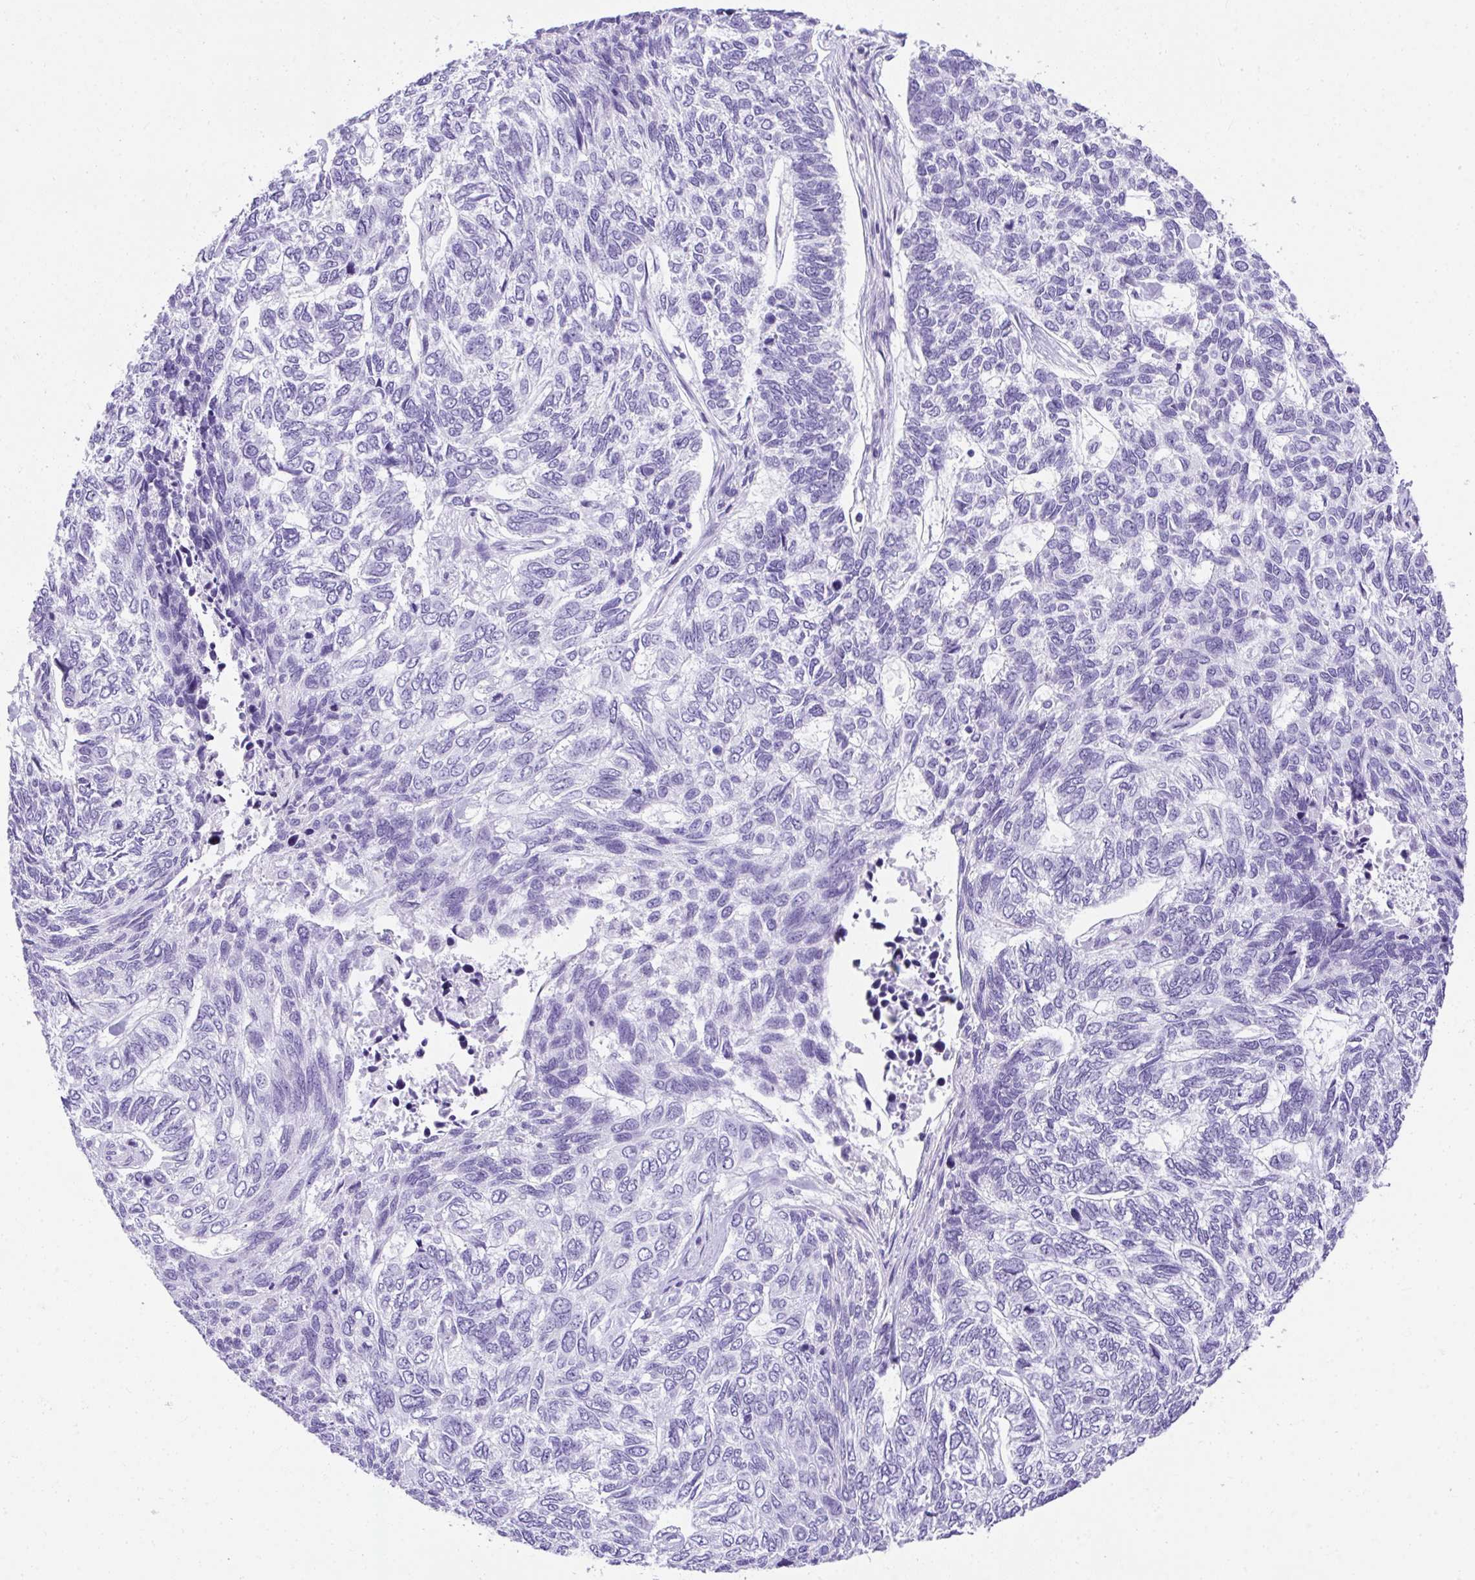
{"staining": {"intensity": "negative", "quantity": "none", "location": "none"}, "tissue": "skin cancer", "cell_type": "Tumor cells", "image_type": "cancer", "snomed": [{"axis": "morphology", "description": "Basal cell carcinoma"}, {"axis": "topography", "description": "Skin"}], "caption": "Immunohistochemistry image of neoplastic tissue: human skin basal cell carcinoma stained with DAB (3,3'-diaminobenzidine) displays no significant protein staining in tumor cells.", "gene": "AVIL", "patient": {"sex": "female", "age": 65}}